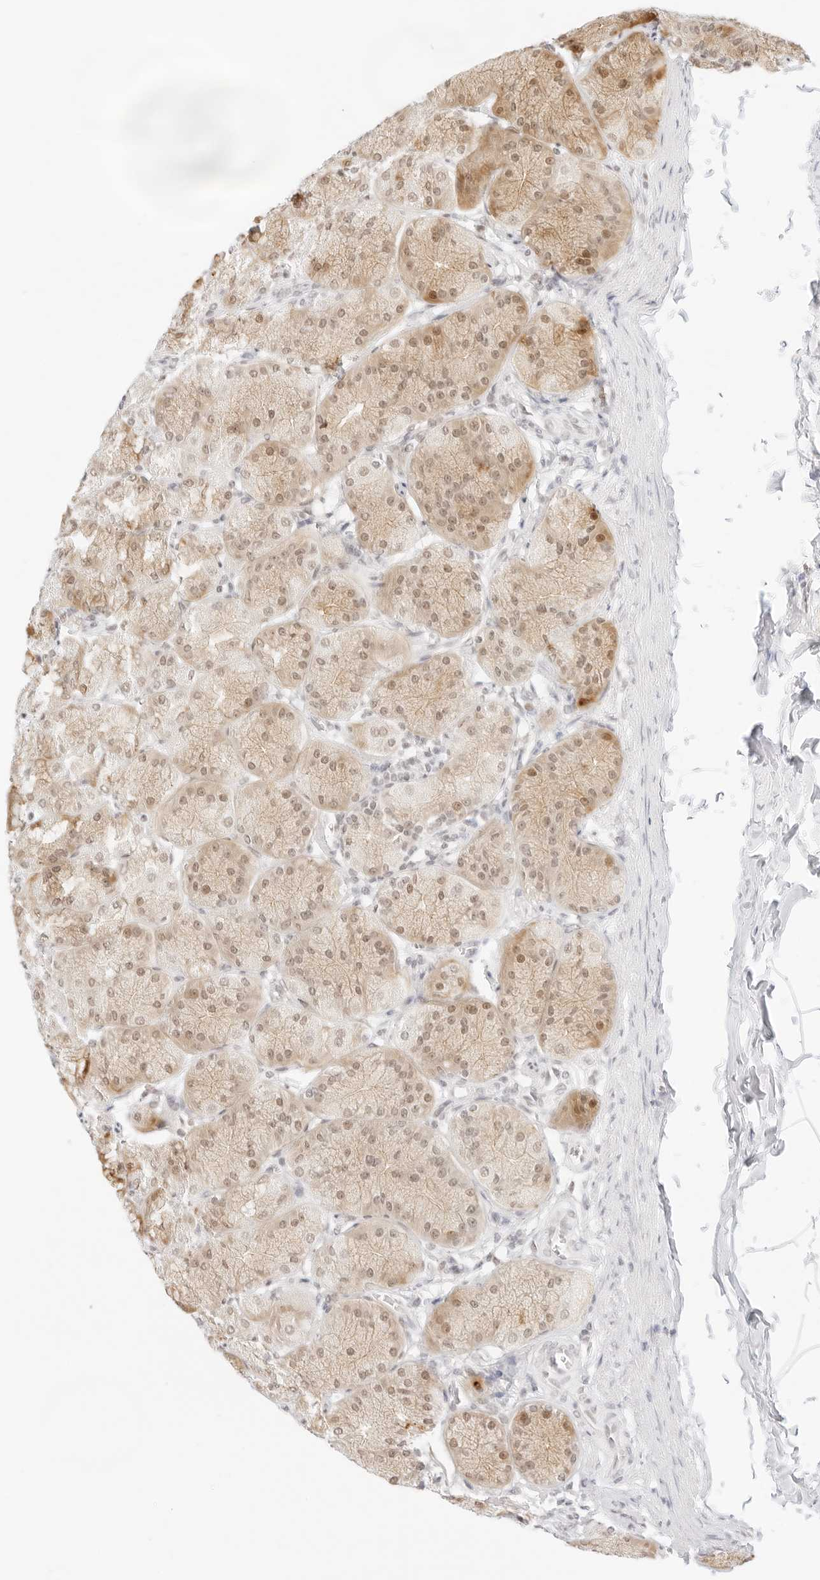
{"staining": {"intensity": "moderate", "quantity": ">75%", "location": "cytoplasmic/membranous,nuclear"}, "tissue": "stomach", "cell_type": "Glandular cells", "image_type": "normal", "snomed": [{"axis": "morphology", "description": "Normal tissue, NOS"}, {"axis": "topography", "description": "Stomach"}], "caption": "A medium amount of moderate cytoplasmic/membranous,nuclear staining is present in approximately >75% of glandular cells in normal stomach.", "gene": "GNAS", "patient": {"sex": "male", "age": 42}}